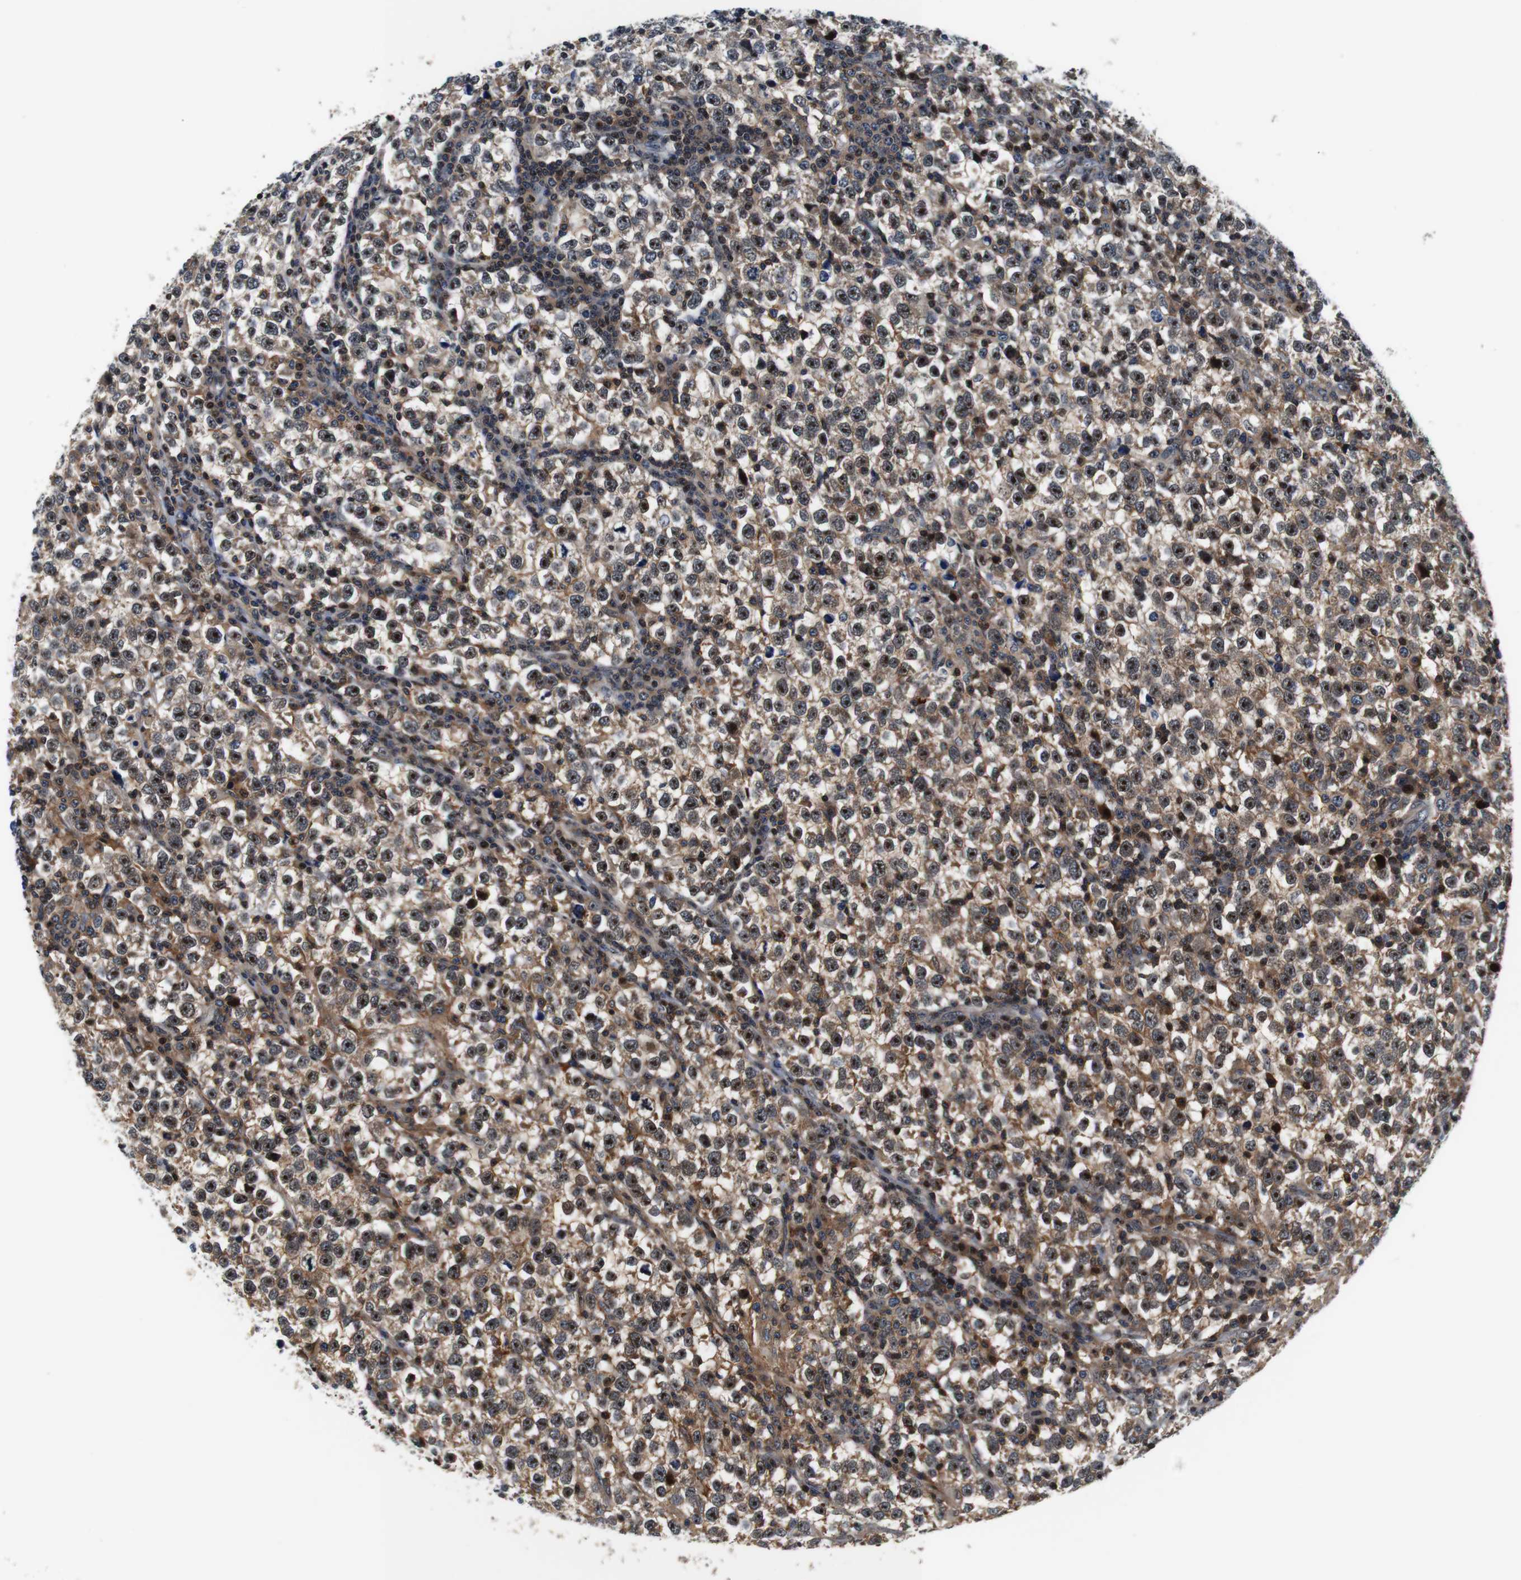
{"staining": {"intensity": "strong", "quantity": "25%-75%", "location": "cytoplasmic/membranous,nuclear"}, "tissue": "testis cancer", "cell_type": "Tumor cells", "image_type": "cancer", "snomed": [{"axis": "morphology", "description": "Normal tissue, NOS"}, {"axis": "morphology", "description": "Seminoma, NOS"}, {"axis": "topography", "description": "Testis"}], "caption": "DAB immunohistochemical staining of human testis cancer (seminoma) displays strong cytoplasmic/membranous and nuclear protein positivity in approximately 25%-75% of tumor cells. (IHC, brightfield microscopy, high magnification).", "gene": "LRP4", "patient": {"sex": "male", "age": 43}}